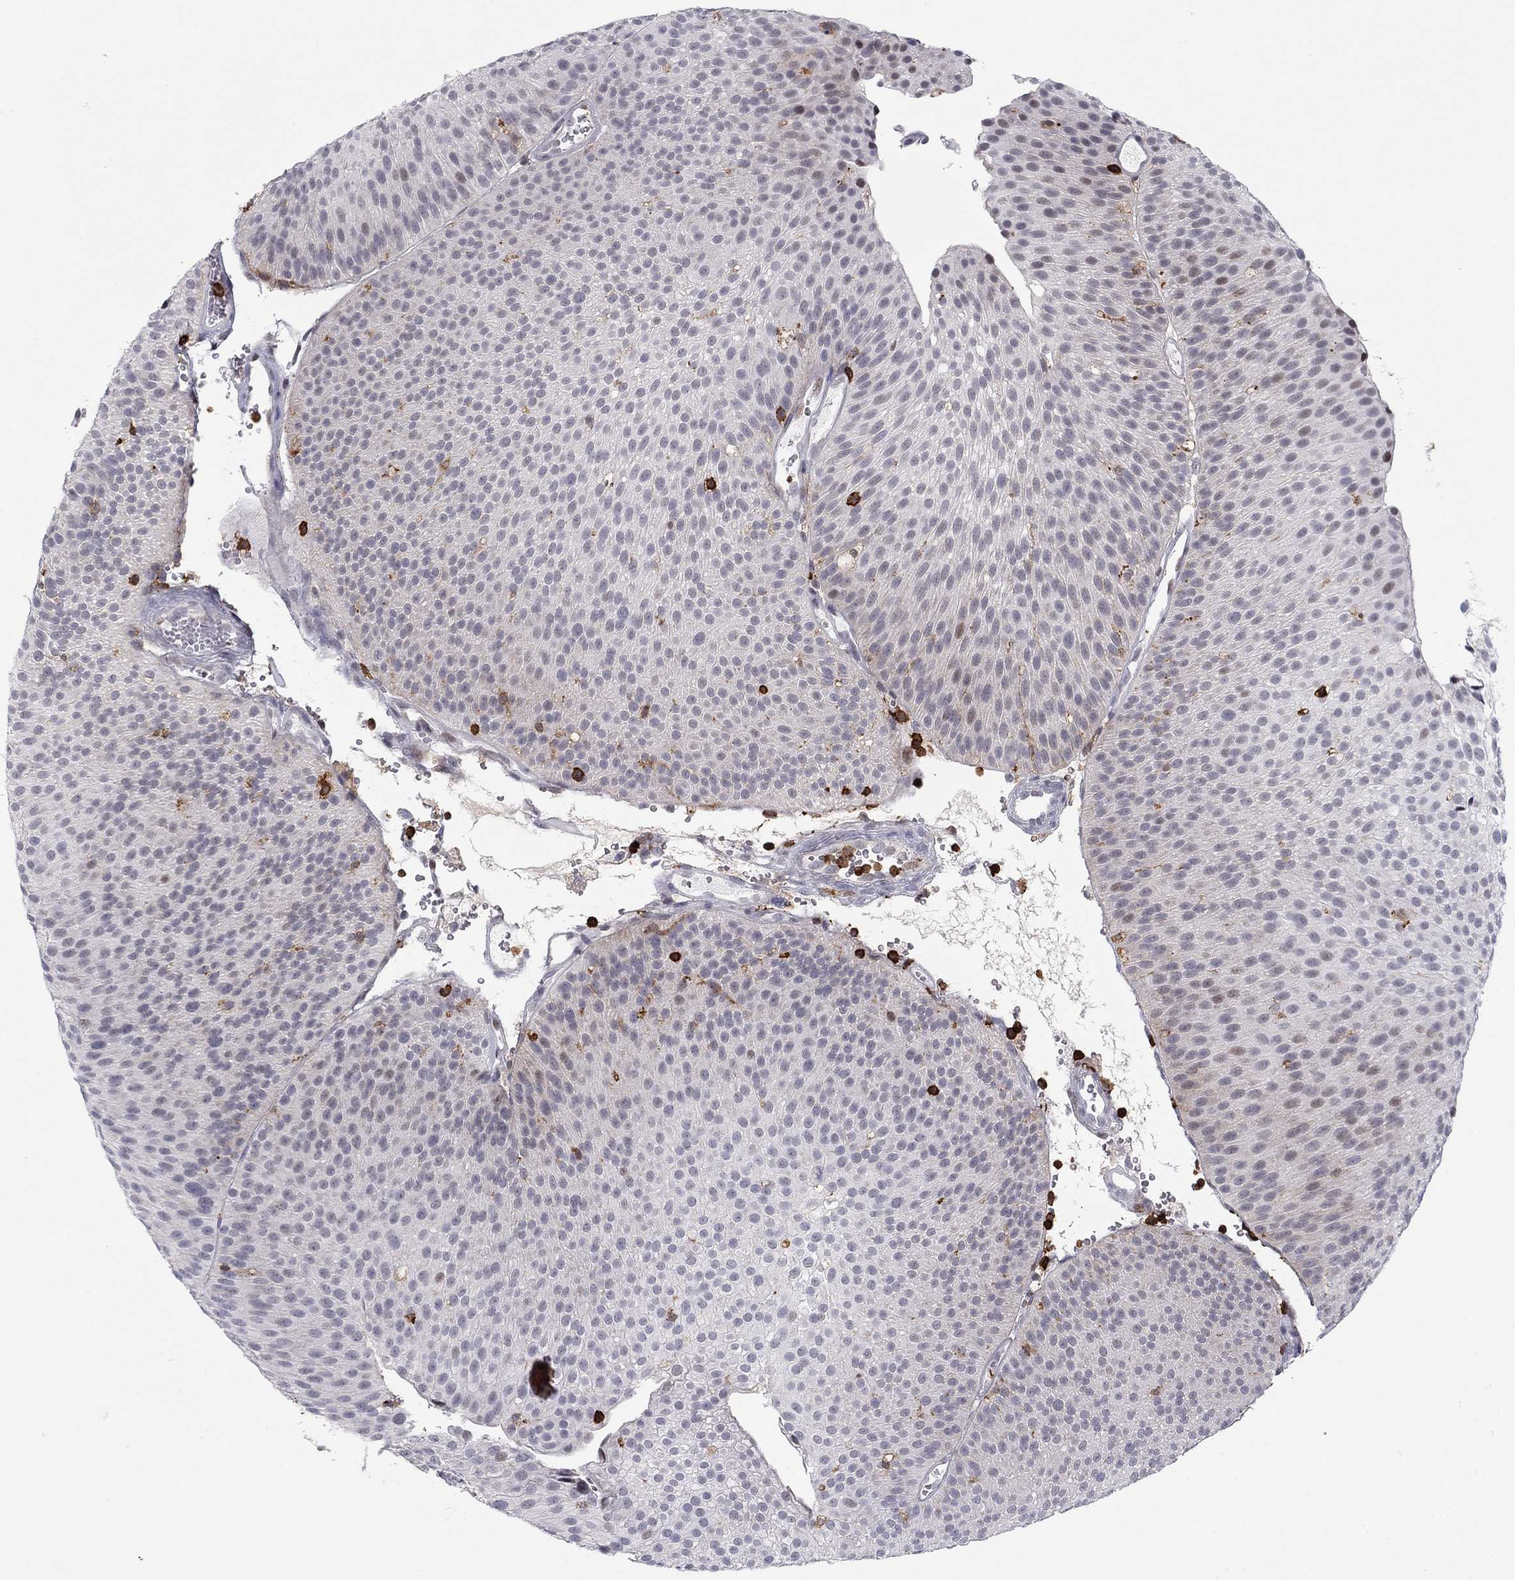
{"staining": {"intensity": "negative", "quantity": "none", "location": "none"}, "tissue": "urothelial cancer", "cell_type": "Tumor cells", "image_type": "cancer", "snomed": [{"axis": "morphology", "description": "Urothelial carcinoma, Low grade"}, {"axis": "topography", "description": "Urinary bladder"}], "caption": "Immunohistochemistry of urothelial cancer demonstrates no expression in tumor cells.", "gene": "ARHGAP27", "patient": {"sex": "male", "age": 65}}